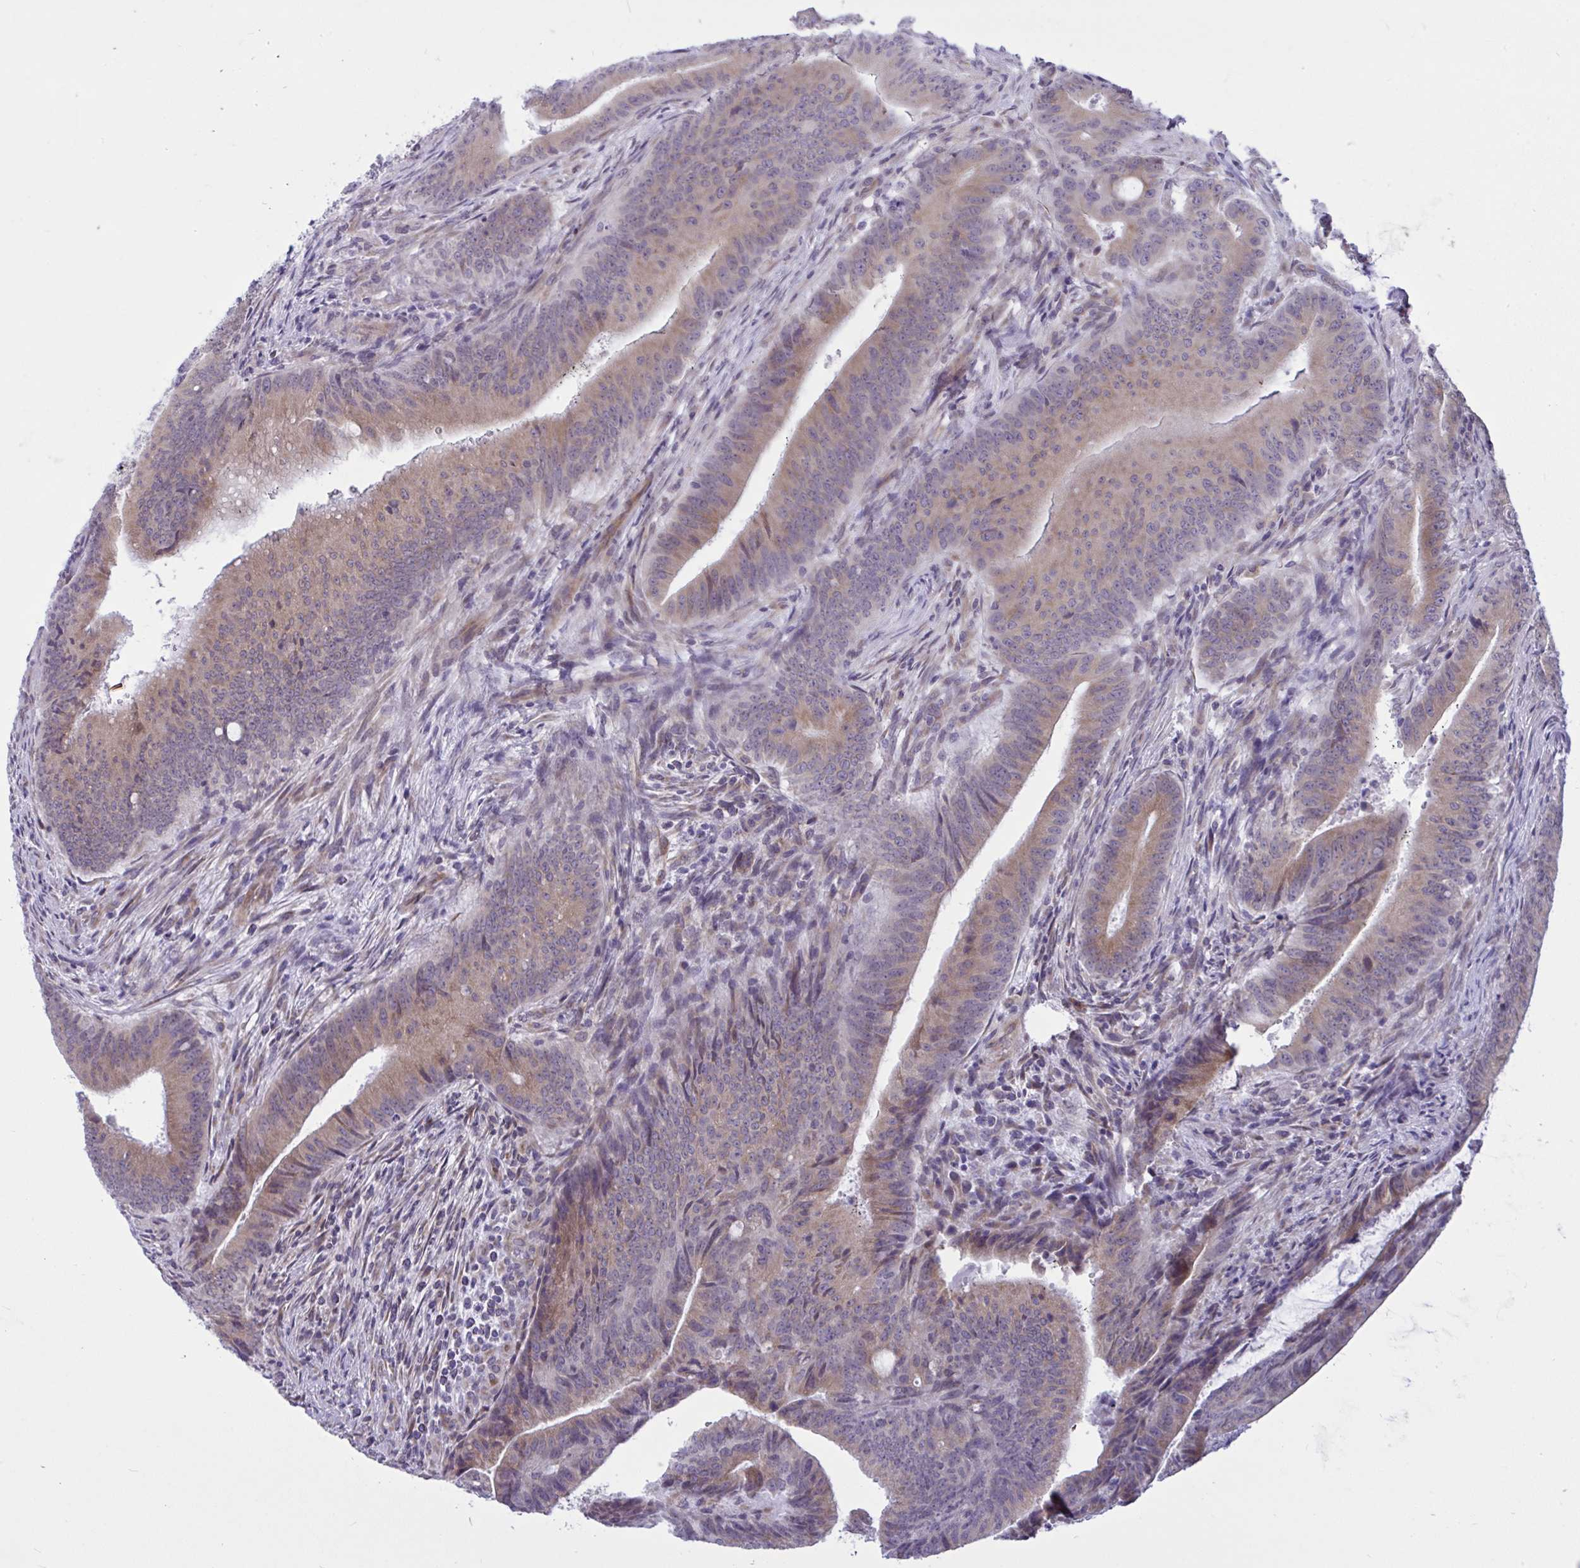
{"staining": {"intensity": "moderate", "quantity": ">75%", "location": "cytoplasmic/membranous"}, "tissue": "colorectal cancer", "cell_type": "Tumor cells", "image_type": "cancer", "snomed": [{"axis": "morphology", "description": "Adenocarcinoma, NOS"}, {"axis": "topography", "description": "Colon"}], "caption": "Protein expression analysis of human colorectal cancer reveals moderate cytoplasmic/membranous expression in approximately >75% of tumor cells.", "gene": "CAMLG", "patient": {"sex": "female", "age": 43}}